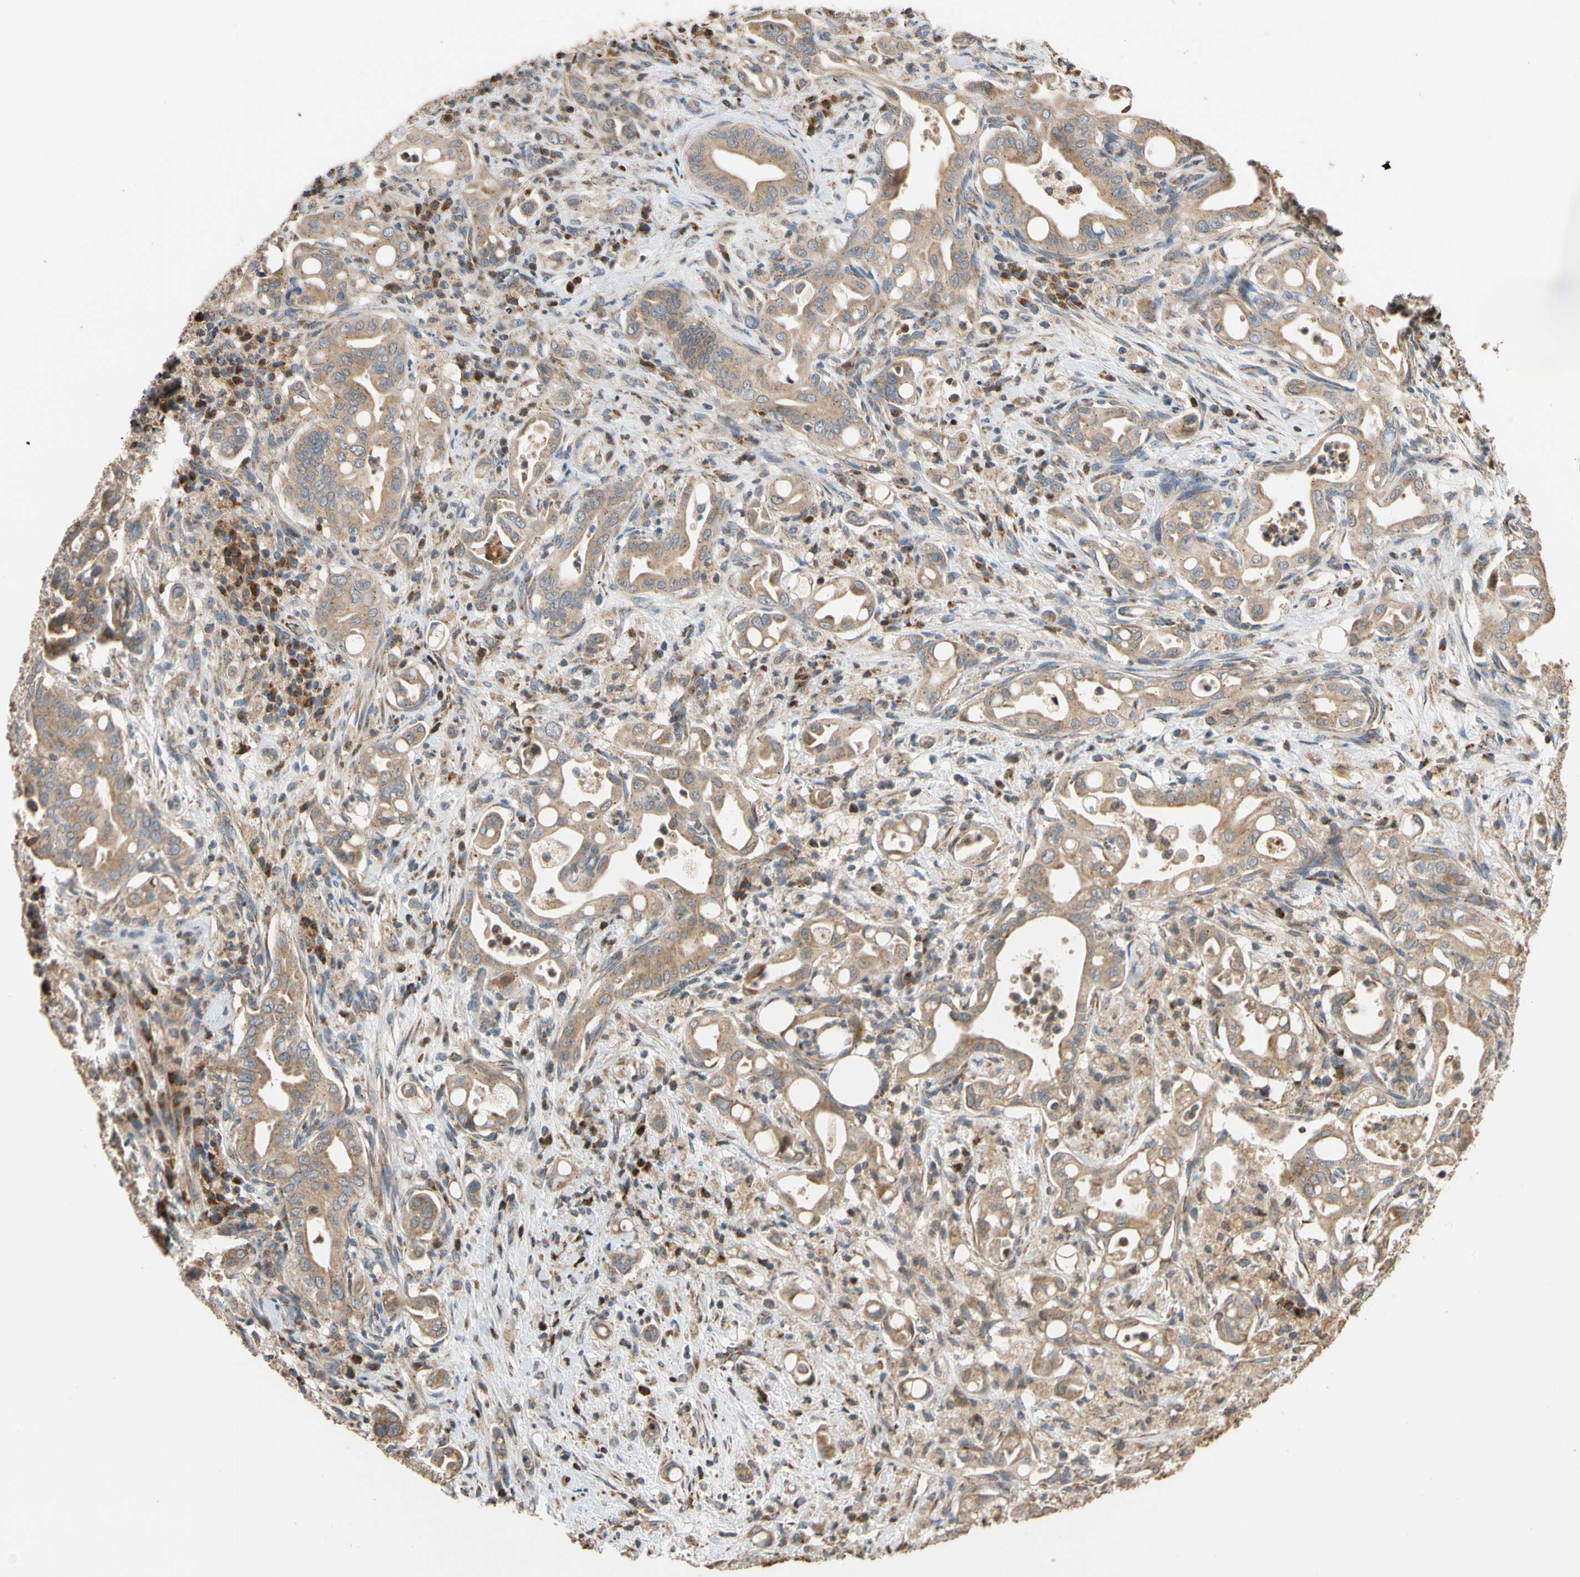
{"staining": {"intensity": "weak", "quantity": ">75%", "location": "cytoplasmic/membranous"}, "tissue": "liver cancer", "cell_type": "Tumor cells", "image_type": "cancer", "snomed": [{"axis": "morphology", "description": "Cholangiocarcinoma"}, {"axis": "topography", "description": "Liver"}], "caption": "Immunohistochemical staining of human liver cancer exhibits low levels of weak cytoplasmic/membranous protein staining in approximately >75% of tumor cells. Using DAB (brown) and hematoxylin (blue) stains, captured at high magnification using brightfield microscopy.", "gene": "IP6K2", "patient": {"sex": "female", "age": 68}}